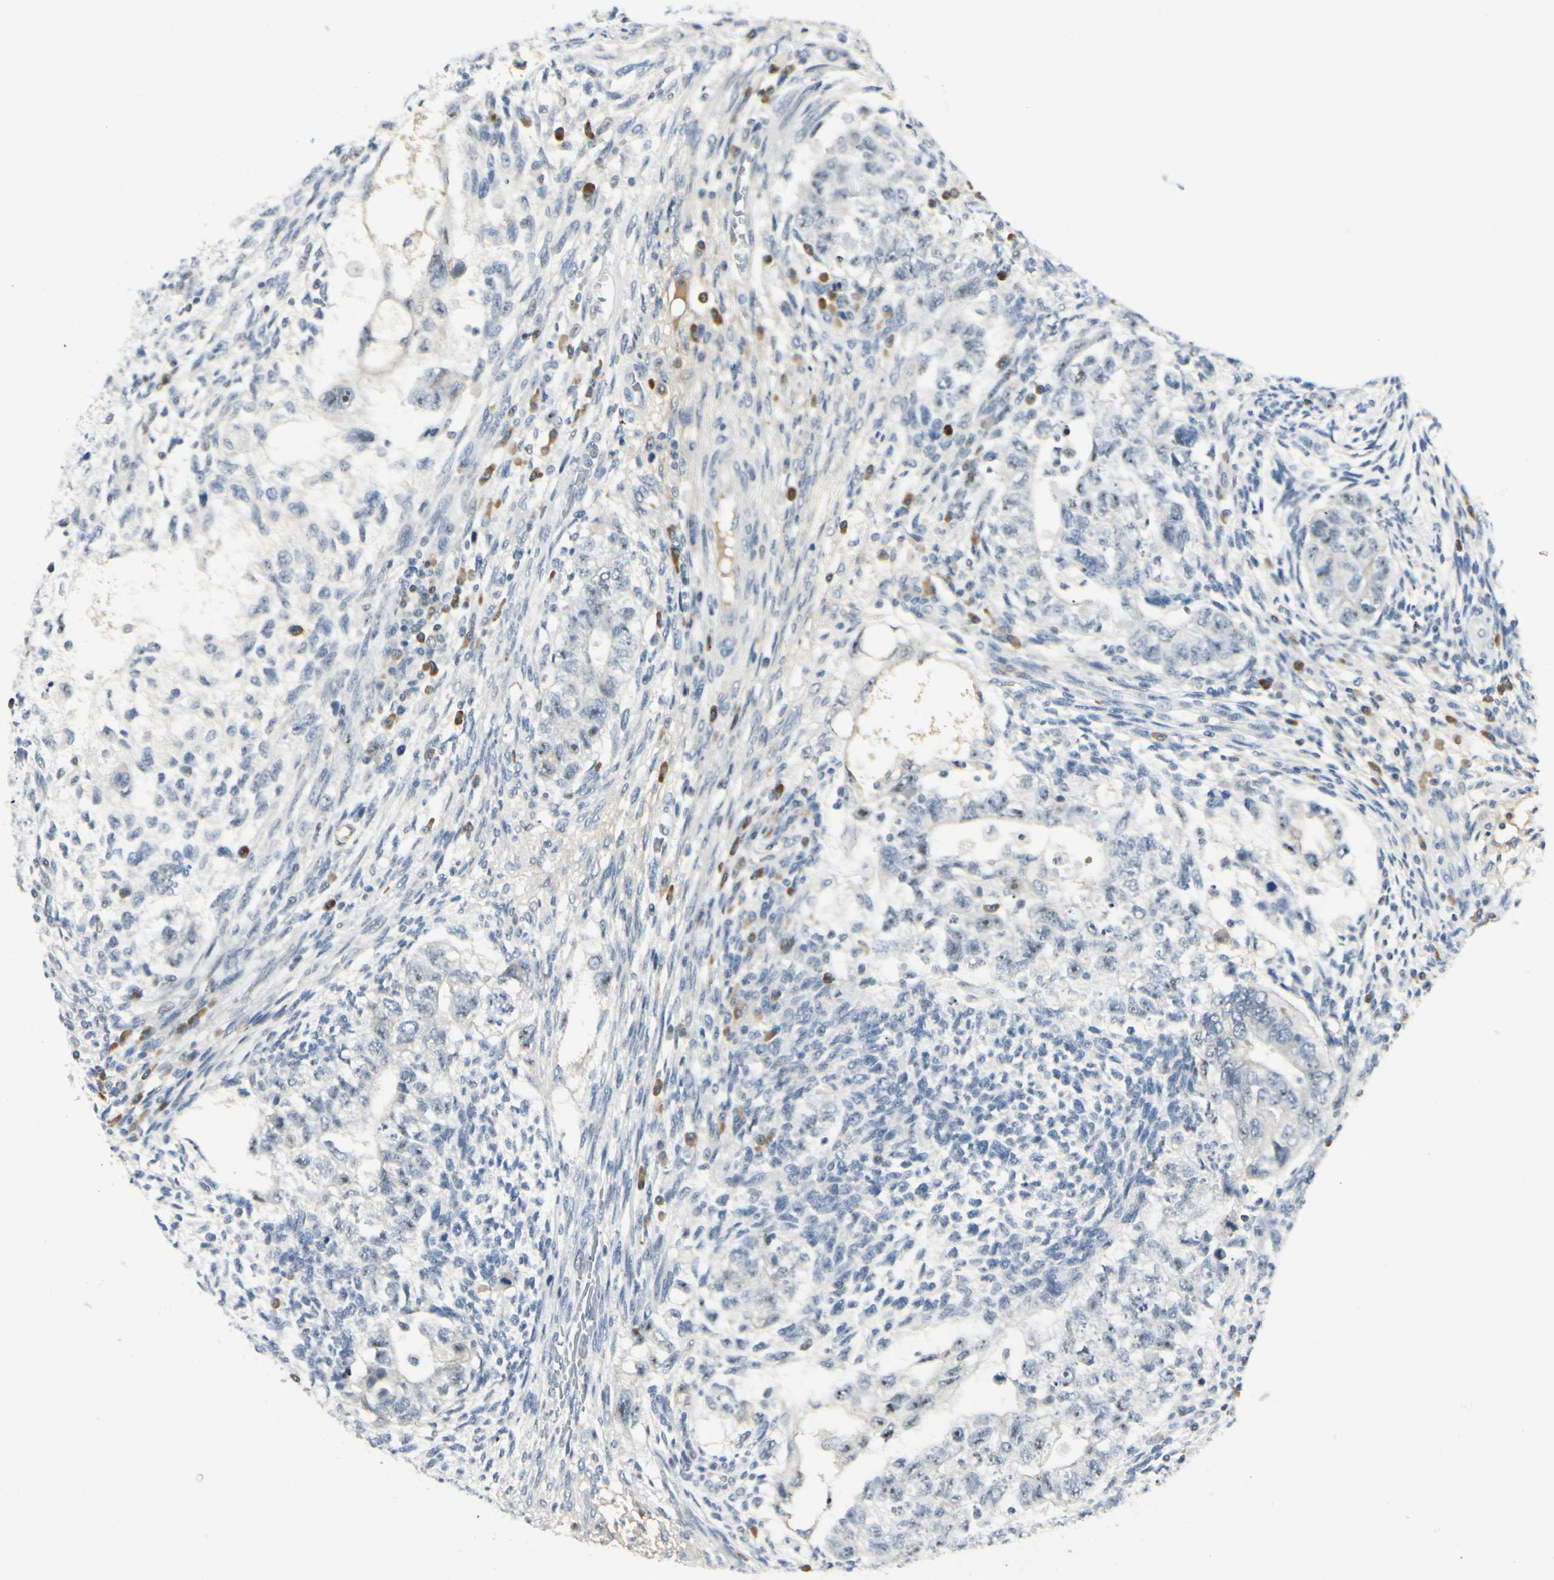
{"staining": {"intensity": "moderate", "quantity": "<25%", "location": "nuclear"}, "tissue": "testis cancer", "cell_type": "Tumor cells", "image_type": "cancer", "snomed": [{"axis": "morphology", "description": "Normal tissue, NOS"}, {"axis": "morphology", "description": "Carcinoma, Embryonal, NOS"}, {"axis": "topography", "description": "Testis"}], "caption": "Protein analysis of testis cancer (embryonal carcinoma) tissue demonstrates moderate nuclear expression in approximately <25% of tumor cells. The staining was performed using DAB (3,3'-diaminobenzidine), with brown indicating positive protein expression. Nuclei are stained blue with hematoxylin.", "gene": "ZSCAN1", "patient": {"sex": "male", "age": 36}}